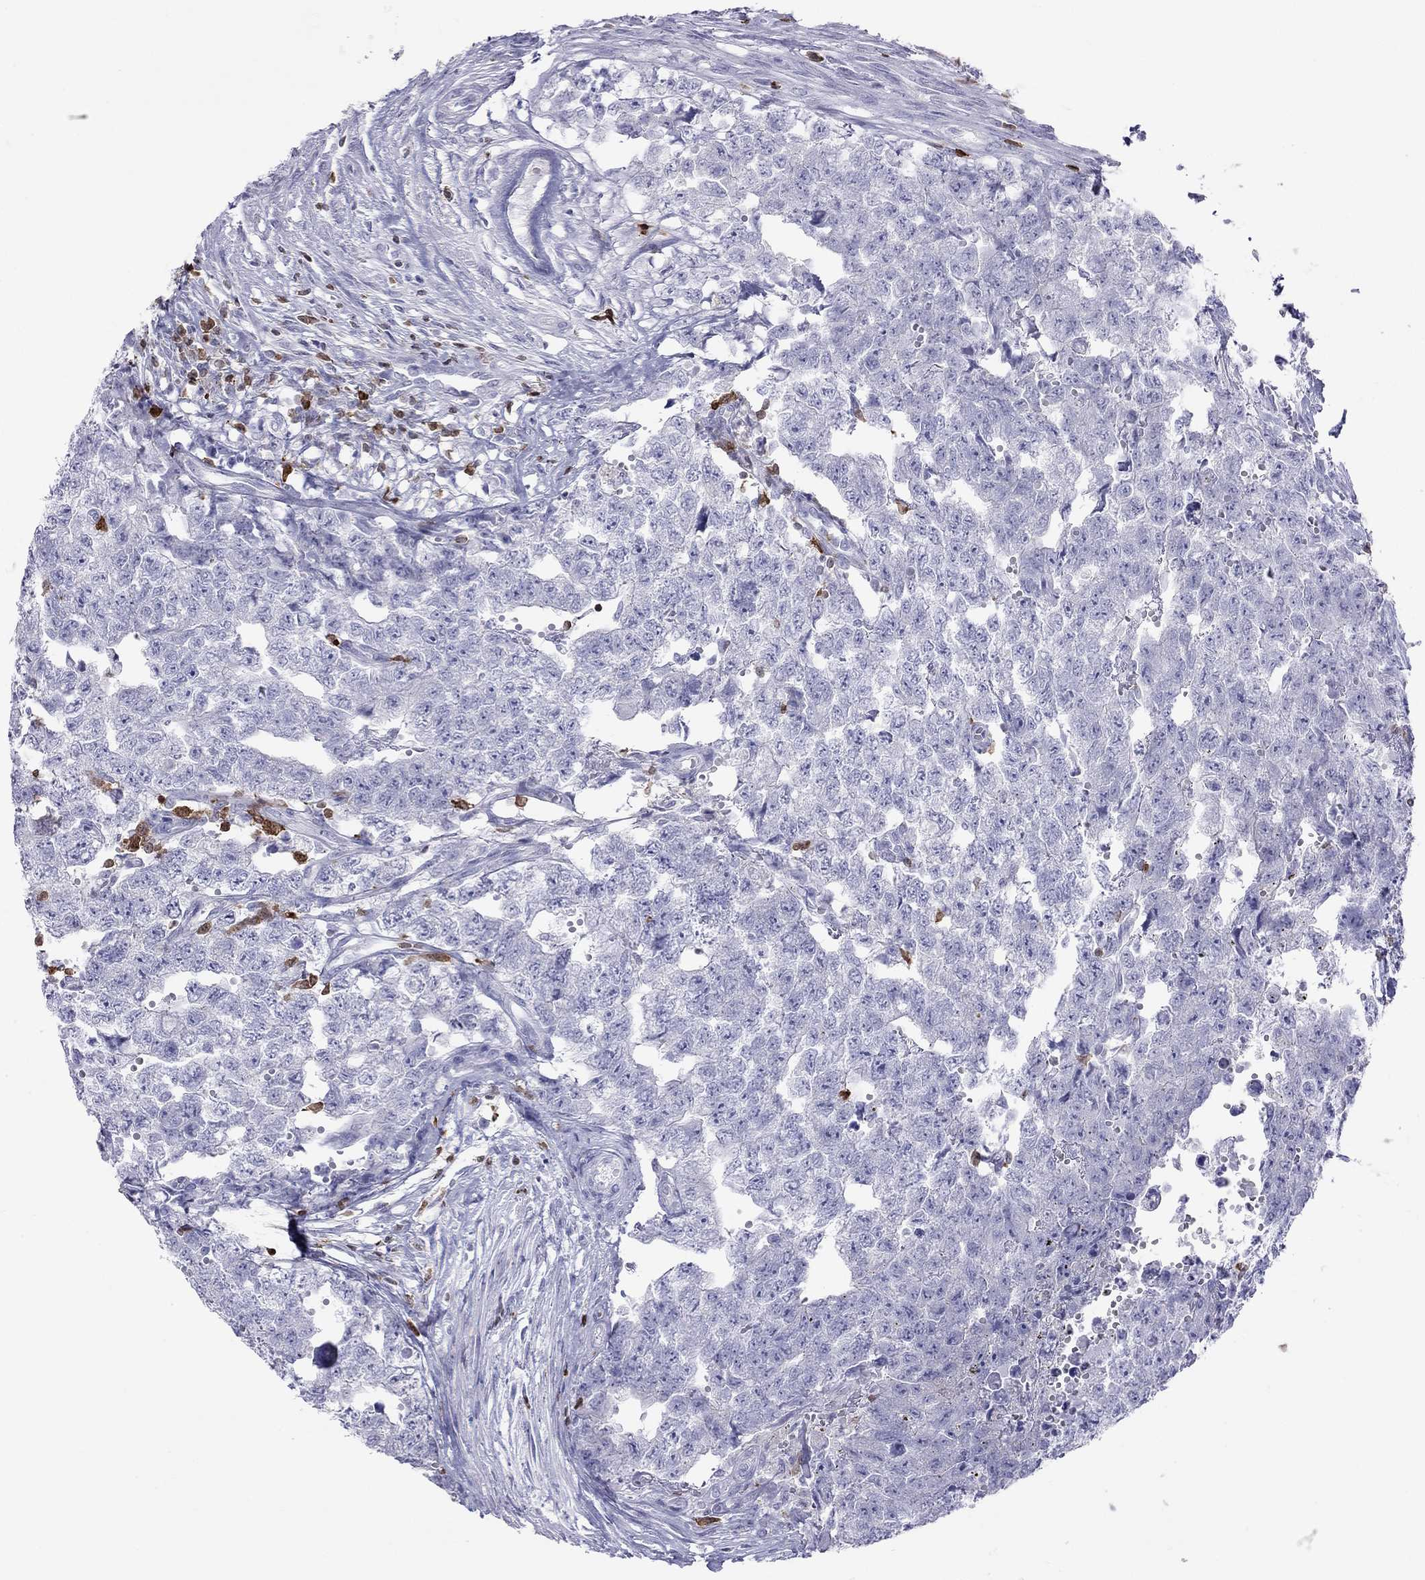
{"staining": {"intensity": "negative", "quantity": "none", "location": "none"}, "tissue": "testis cancer", "cell_type": "Tumor cells", "image_type": "cancer", "snomed": [{"axis": "morphology", "description": "Seminoma, NOS"}, {"axis": "morphology", "description": "Carcinoma, Embryonal, NOS"}, {"axis": "topography", "description": "Testis"}], "caption": "There is no significant expression in tumor cells of testis embryonal carcinoma.", "gene": "SH2D2A", "patient": {"sex": "male", "age": 22}}